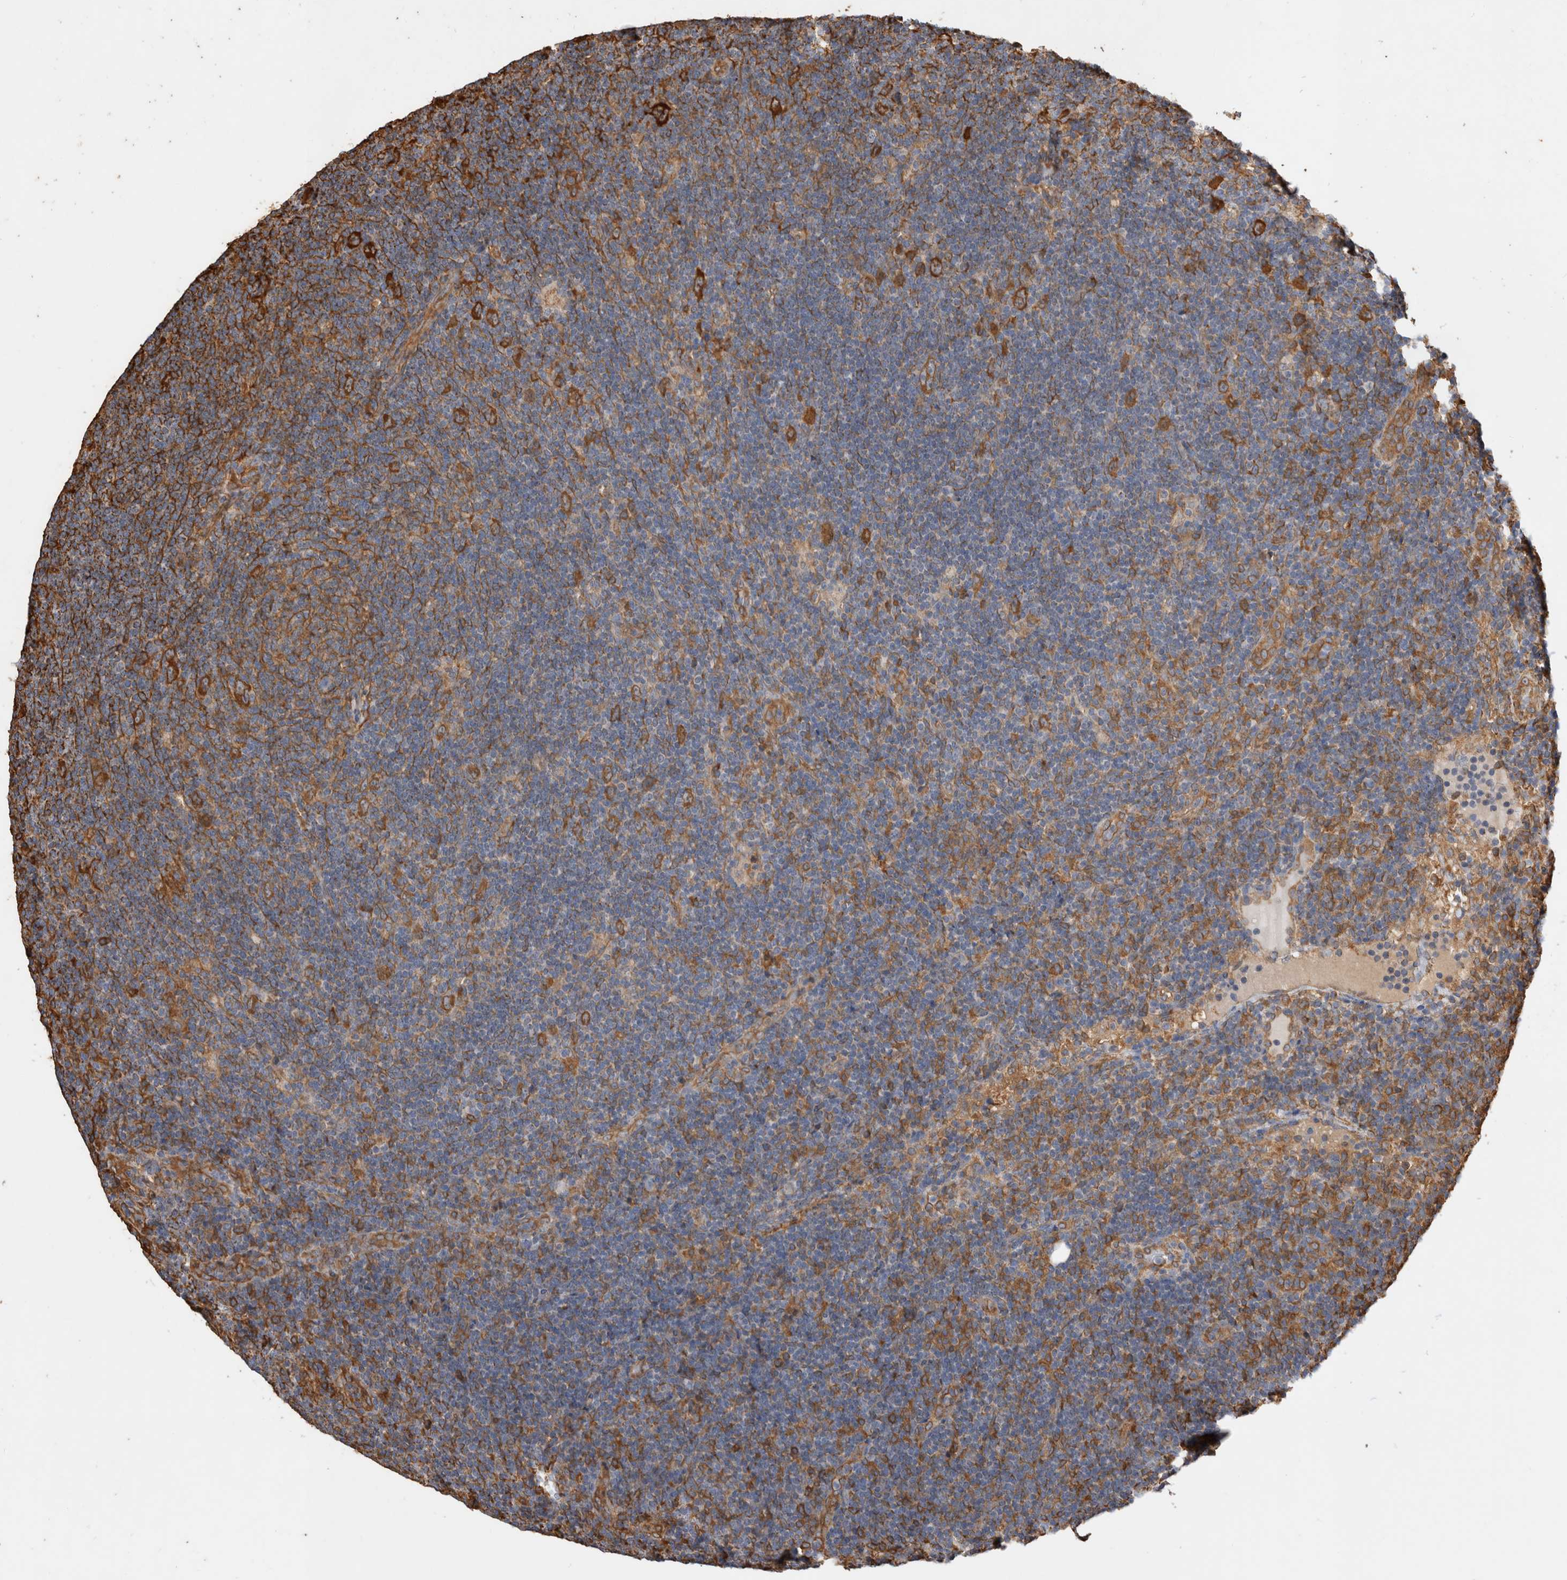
{"staining": {"intensity": "strong", "quantity": ">75%", "location": "cytoplasmic/membranous"}, "tissue": "lymphoma", "cell_type": "Tumor cells", "image_type": "cancer", "snomed": [{"axis": "morphology", "description": "Hodgkin's disease, NOS"}, {"axis": "topography", "description": "Lymph node"}], "caption": "Protein expression analysis of Hodgkin's disease displays strong cytoplasmic/membranous staining in approximately >75% of tumor cells. The staining is performed using DAB brown chromogen to label protein expression. The nuclei are counter-stained blue using hematoxylin.", "gene": "ZNF397", "patient": {"sex": "female", "age": 57}}